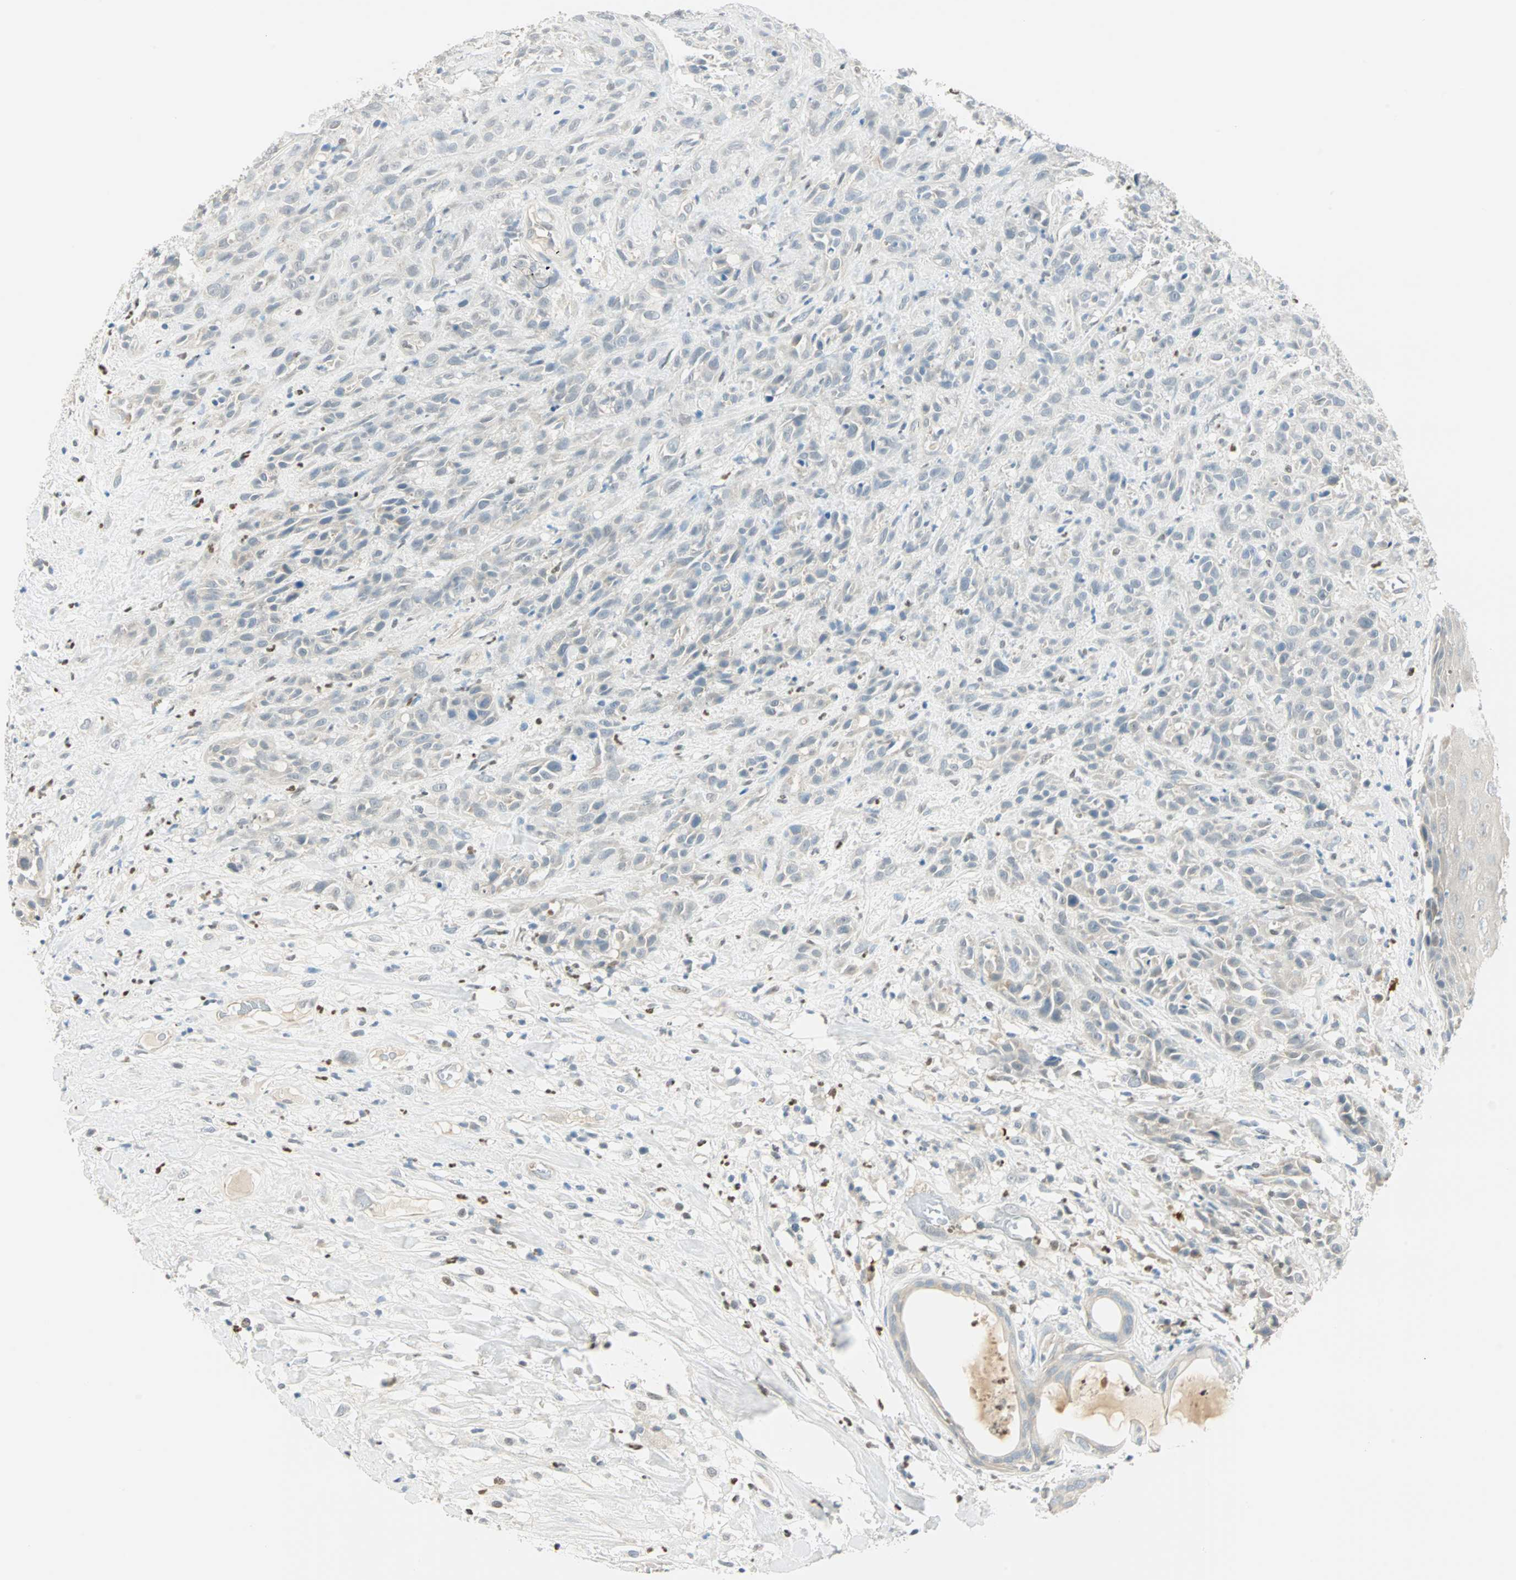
{"staining": {"intensity": "negative", "quantity": "none", "location": "none"}, "tissue": "head and neck cancer", "cell_type": "Tumor cells", "image_type": "cancer", "snomed": [{"axis": "morphology", "description": "Normal tissue, NOS"}, {"axis": "morphology", "description": "Squamous cell carcinoma, NOS"}, {"axis": "topography", "description": "Cartilage tissue"}, {"axis": "topography", "description": "Head-Neck"}], "caption": "Tumor cells show no significant protein expression in squamous cell carcinoma (head and neck).", "gene": "MLLT10", "patient": {"sex": "male", "age": 62}}